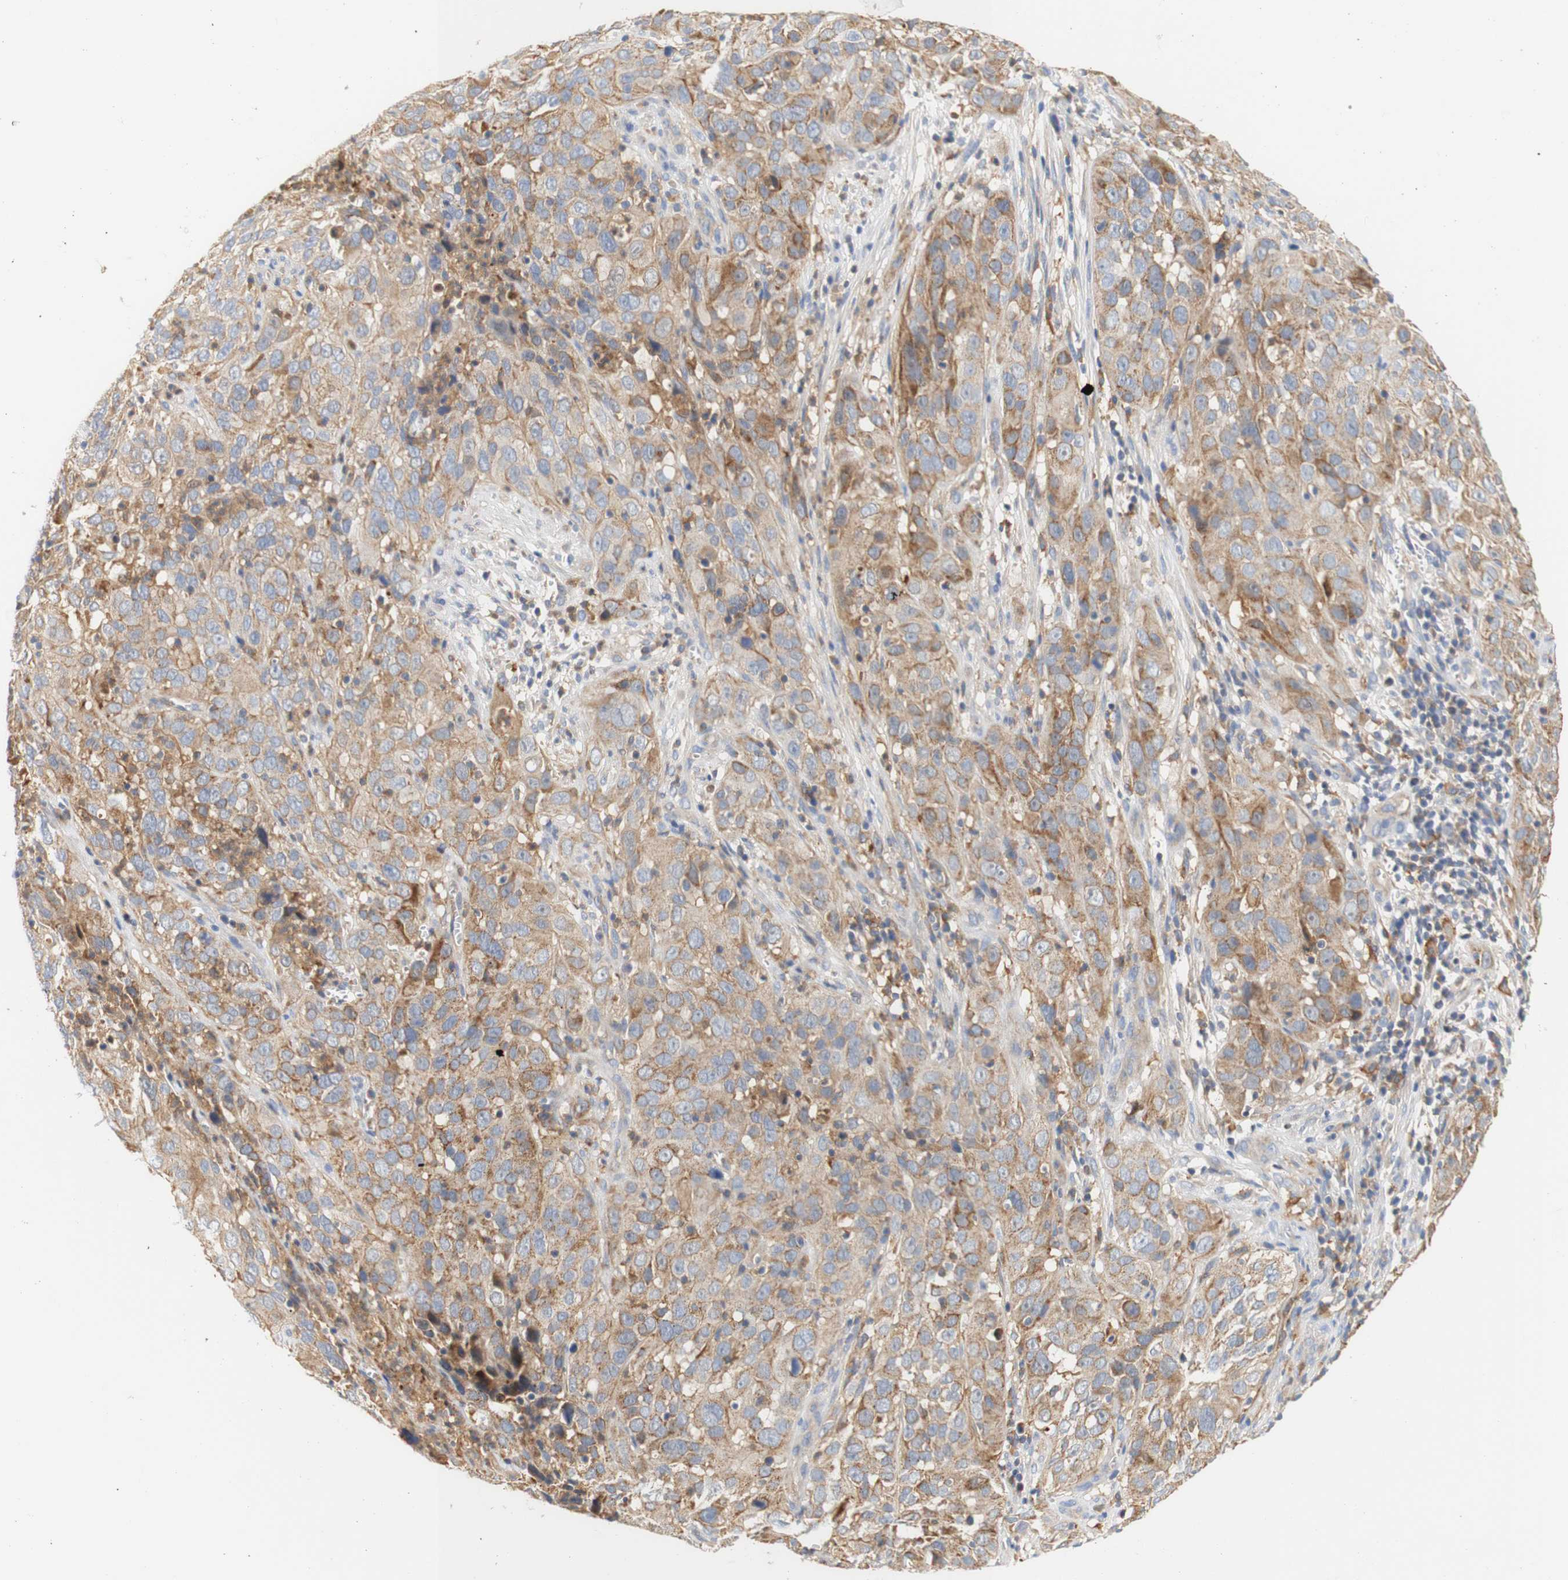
{"staining": {"intensity": "moderate", "quantity": ">75%", "location": "cytoplasmic/membranous"}, "tissue": "cervical cancer", "cell_type": "Tumor cells", "image_type": "cancer", "snomed": [{"axis": "morphology", "description": "Squamous cell carcinoma, NOS"}, {"axis": "topography", "description": "Cervix"}], "caption": "Immunohistochemistry (IHC) micrograph of human squamous cell carcinoma (cervical) stained for a protein (brown), which reveals medium levels of moderate cytoplasmic/membranous staining in about >75% of tumor cells.", "gene": "PCDH7", "patient": {"sex": "female", "age": 32}}